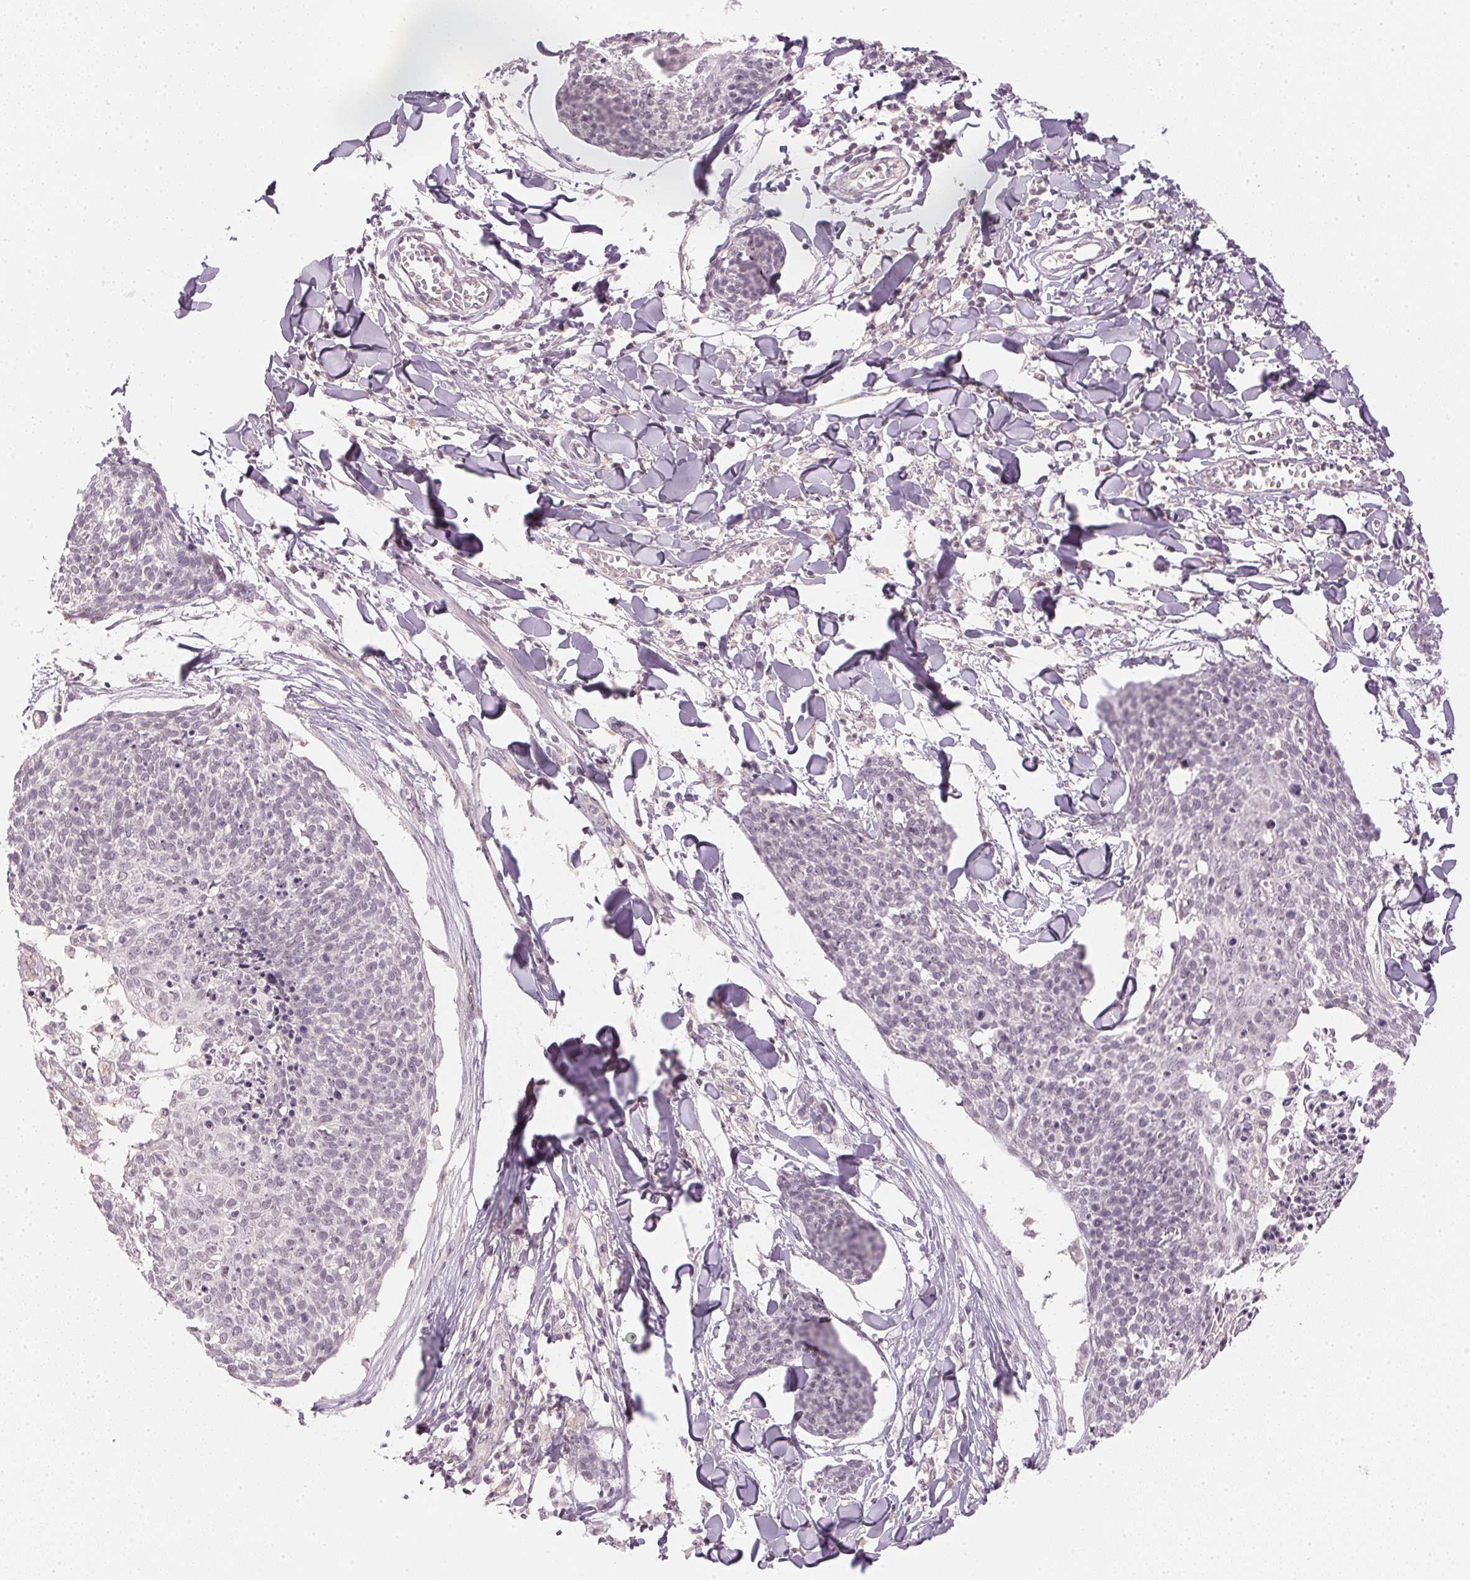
{"staining": {"intensity": "negative", "quantity": "none", "location": "none"}, "tissue": "skin cancer", "cell_type": "Tumor cells", "image_type": "cancer", "snomed": [{"axis": "morphology", "description": "Squamous cell carcinoma, NOS"}, {"axis": "topography", "description": "Skin"}, {"axis": "topography", "description": "Vulva"}], "caption": "This is a histopathology image of immunohistochemistry (IHC) staining of skin squamous cell carcinoma, which shows no staining in tumor cells.", "gene": "KPRP", "patient": {"sex": "female", "age": 75}}